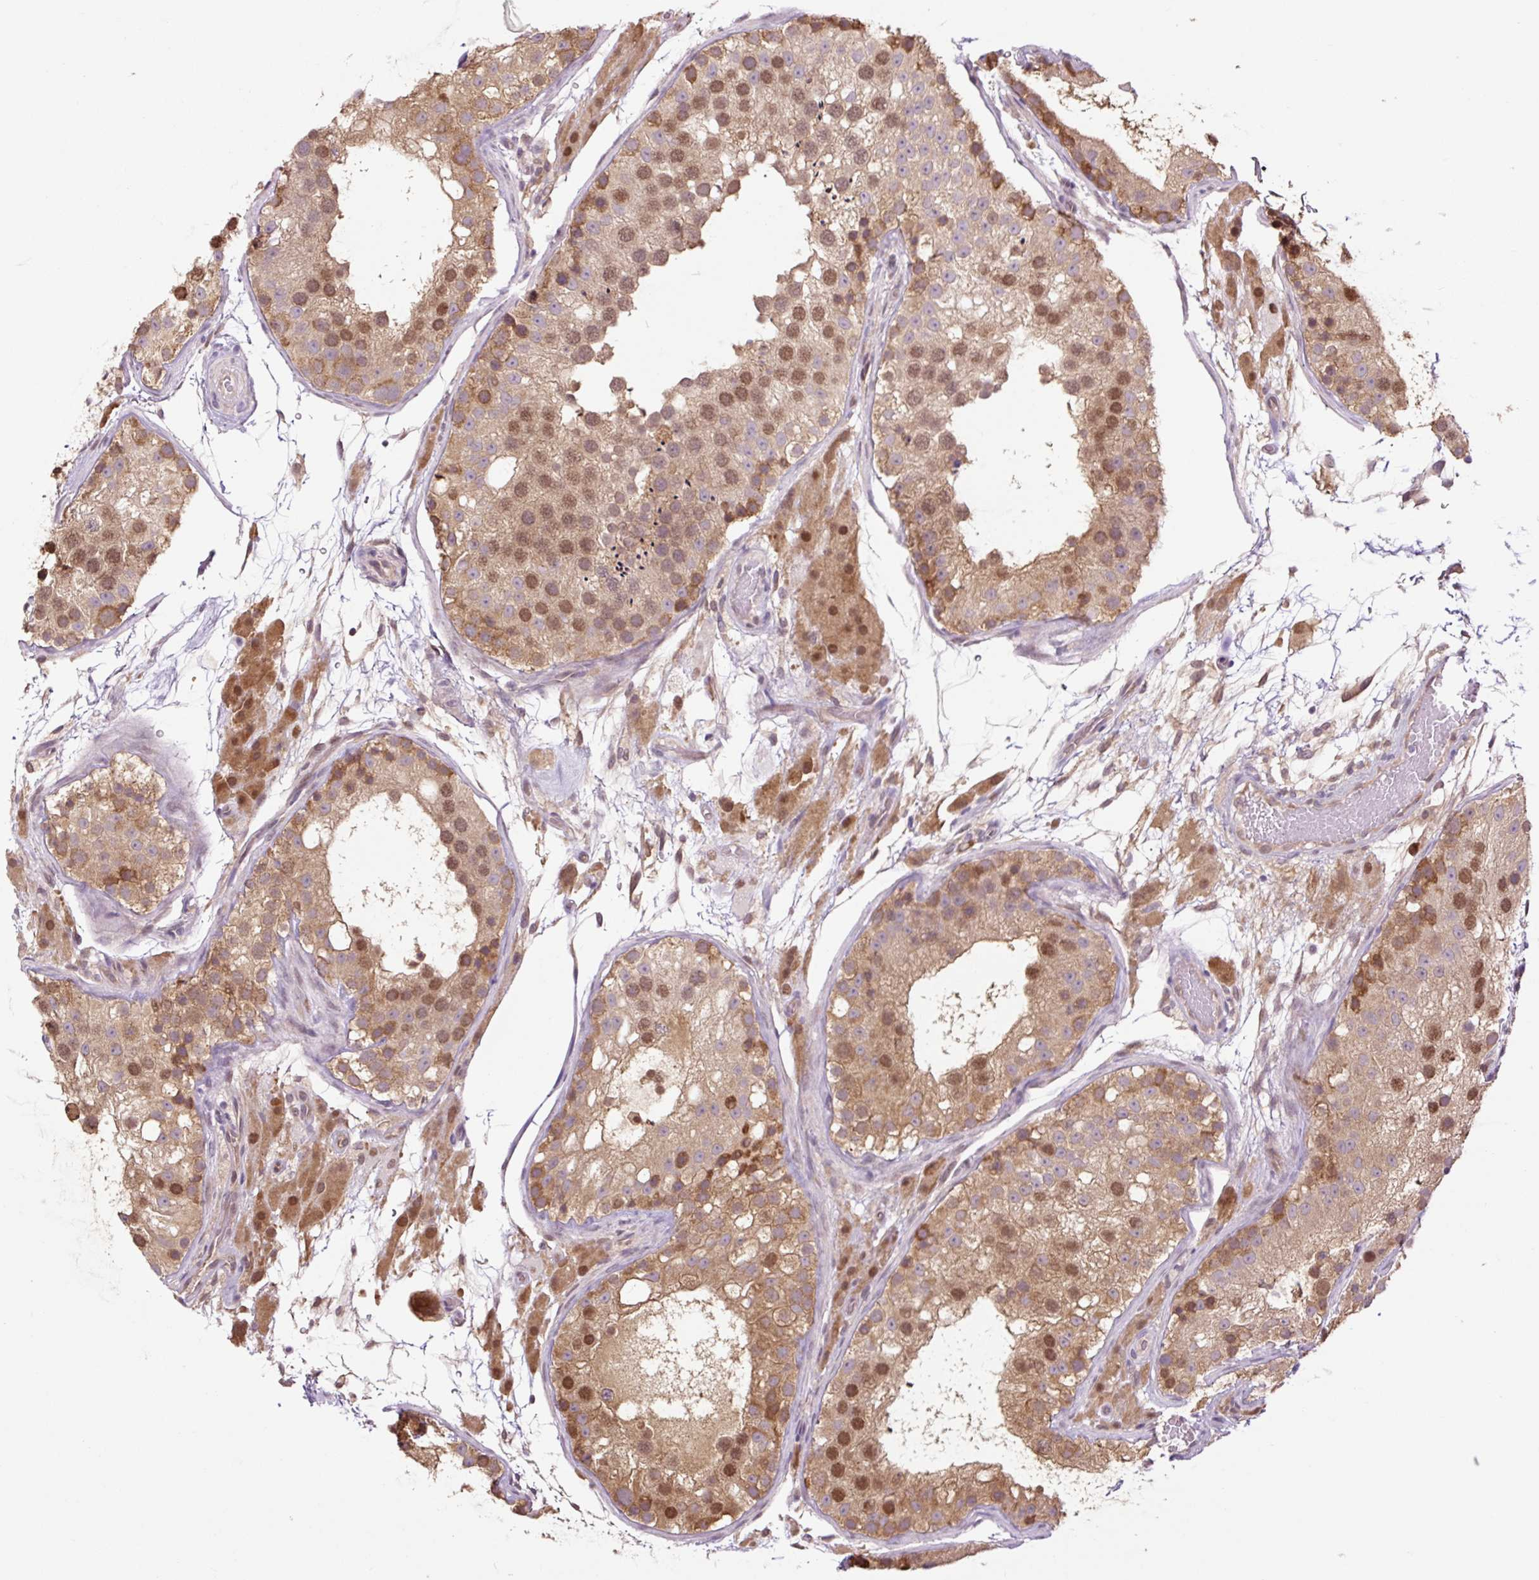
{"staining": {"intensity": "moderate", "quantity": "25%-75%", "location": "cytoplasmic/membranous,nuclear"}, "tissue": "testis", "cell_type": "Cells in seminiferous ducts", "image_type": "normal", "snomed": [{"axis": "morphology", "description": "Normal tissue, NOS"}, {"axis": "topography", "description": "Testis"}], "caption": "Approximately 25%-75% of cells in seminiferous ducts in unremarkable testis reveal moderate cytoplasmic/membranous,nuclear protein expression as visualized by brown immunohistochemical staining.", "gene": "TPT1", "patient": {"sex": "male", "age": 26}}